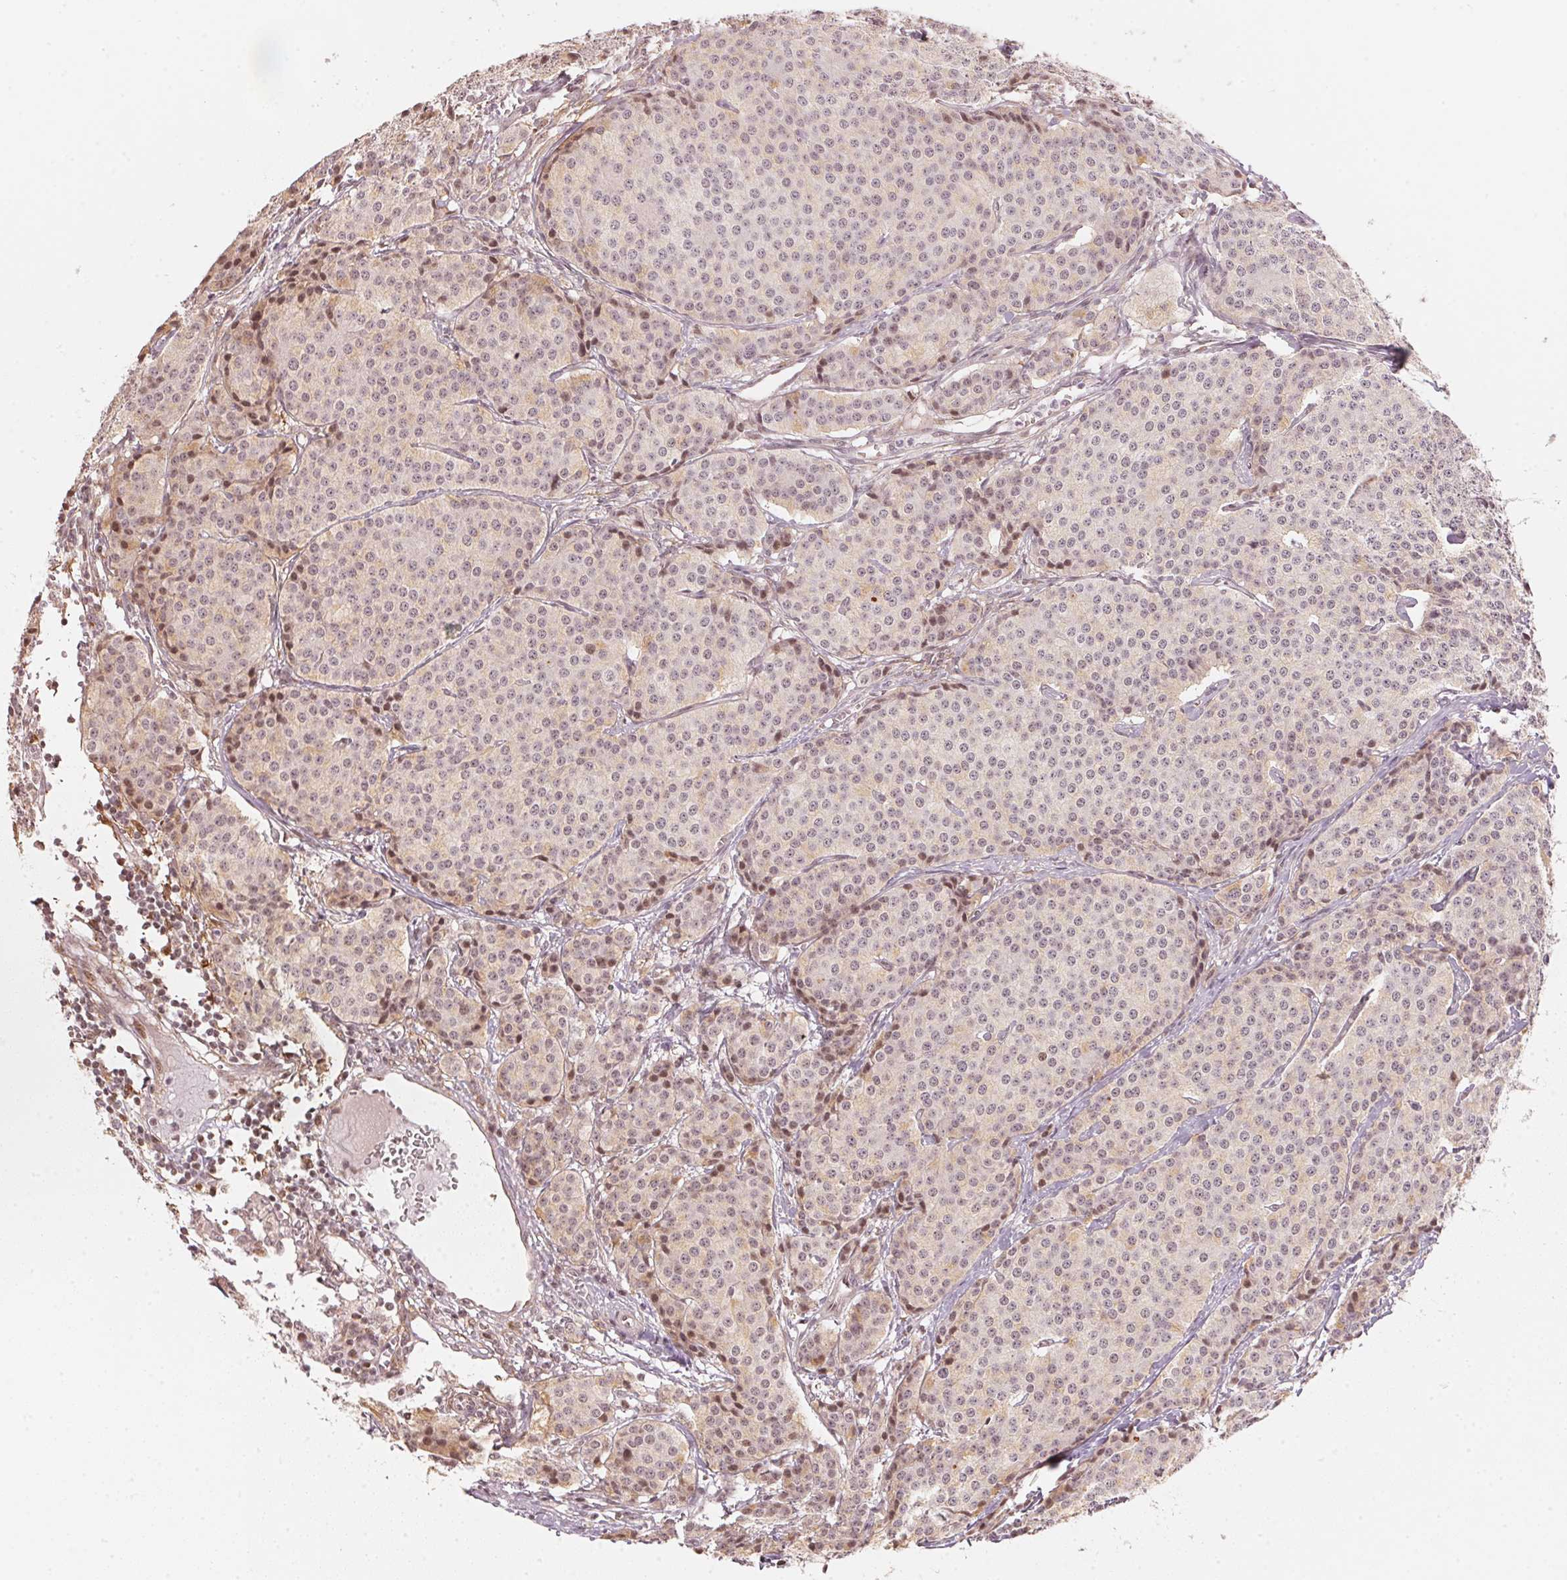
{"staining": {"intensity": "weak", "quantity": ">75%", "location": "nuclear"}, "tissue": "carcinoid", "cell_type": "Tumor cells", "image_type": "cancer", "snomed": [{"axis": "morphology", "description": "Carcinoid, malignant, NOS"}, {"axis": "topography", "description": "Small intestine"}], "caption": "Carcinoid (malignant) tissue shows weak nuclear expression in approximately >75% of tumor cells", "gene": "KAT6A", "patient": {"sex": "female", "age": 64}}